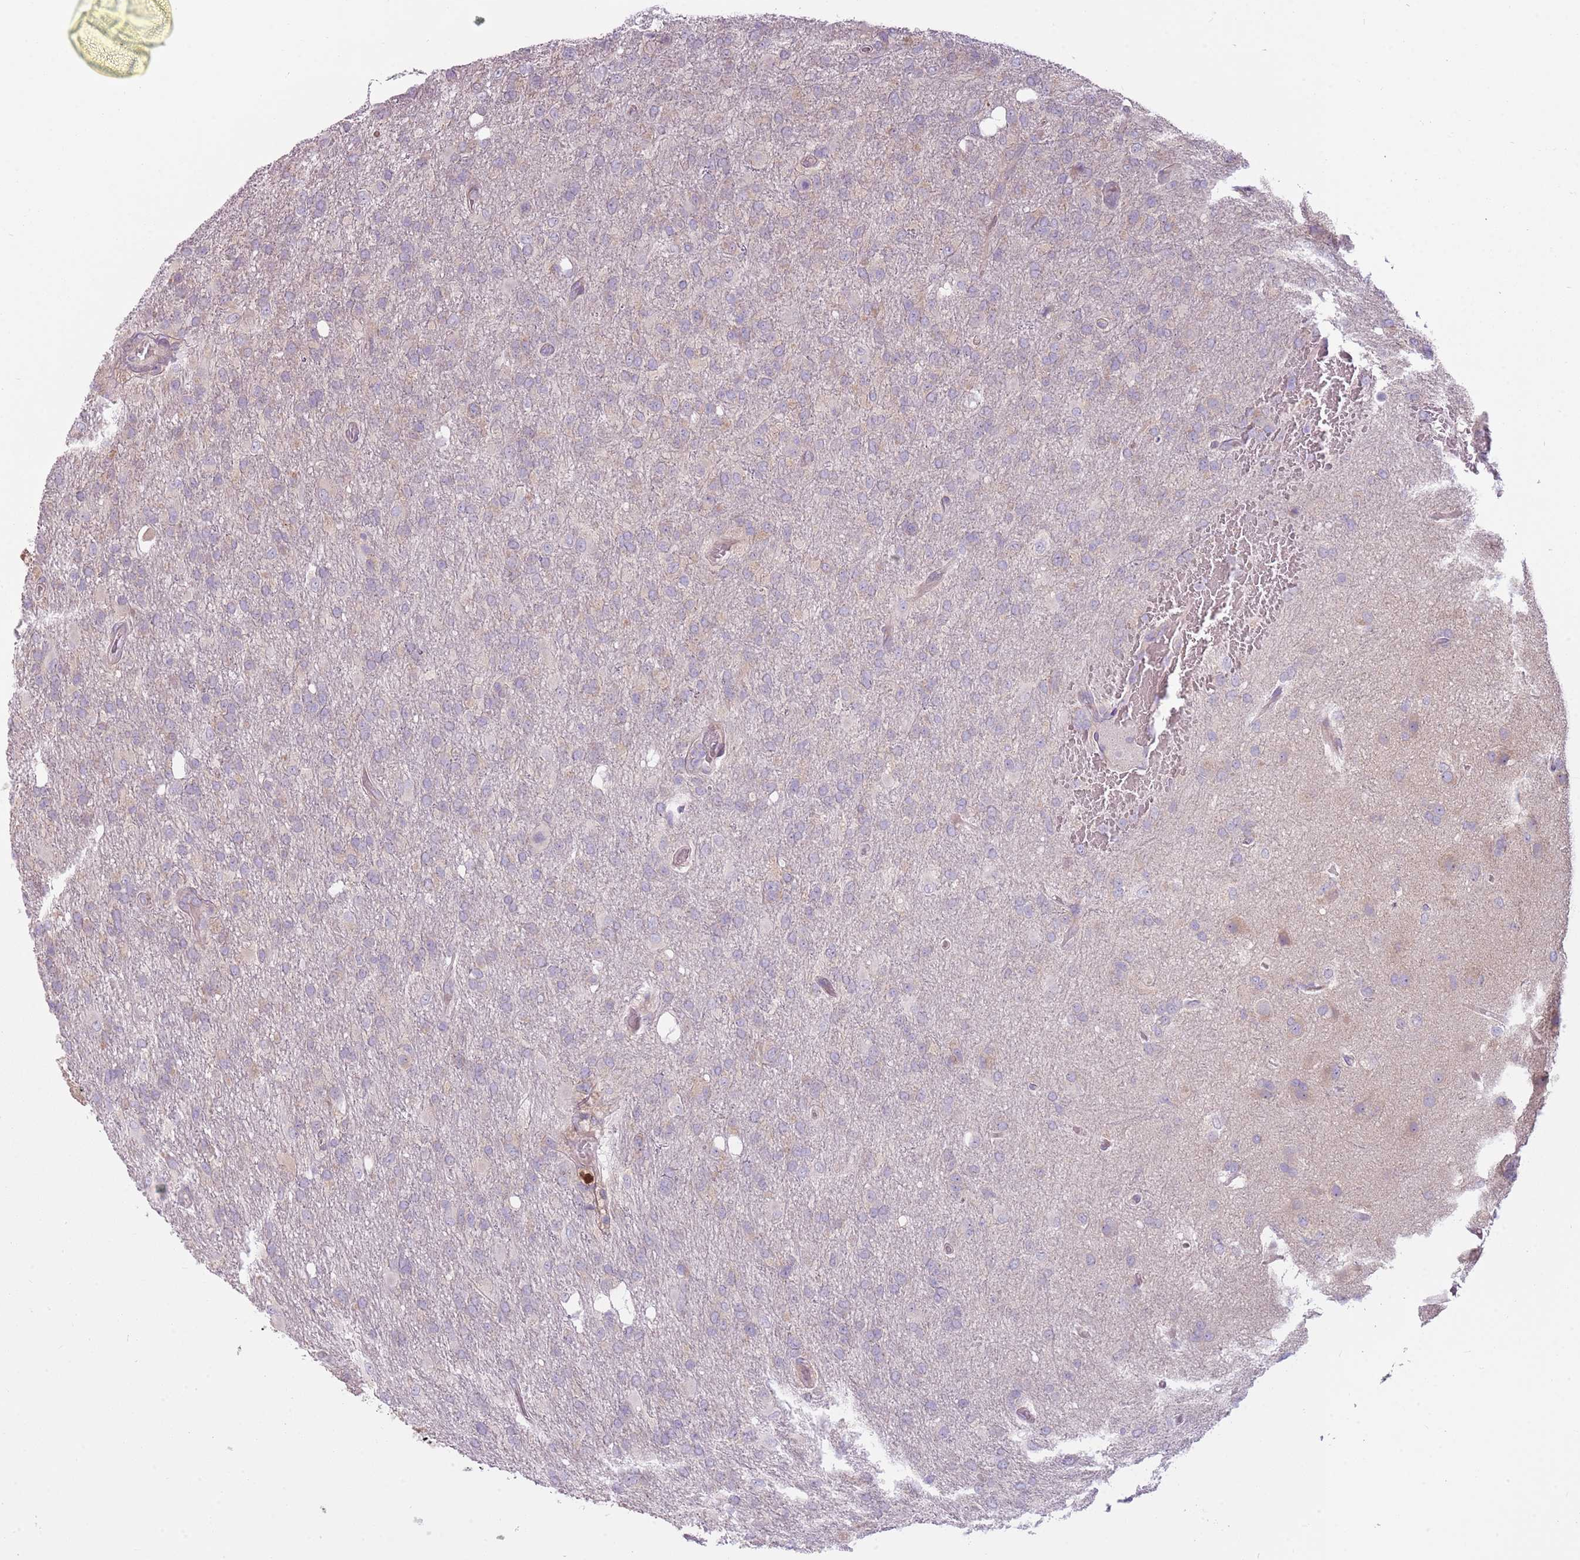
{"staining": {"intensity": "negative", "quantity": "none", "location": "none"}, "tissue": "glioma", "cell_type": "Tumor cells", "image_type": "cancer", "snomed": [{"axis": "morphology", "description": "Glioma, malignant, High grade"}, {"axis": "topography", "description": "Brain"}], "caption": "IHC micrograph of glioma stained for a protein (brown), which shows no staining in tumor cells. (DAB IHC visualized using brightfield microscopy, high magnification).", "gene": "HSPA14", "patient": {"sex": "female", "age": 74}}